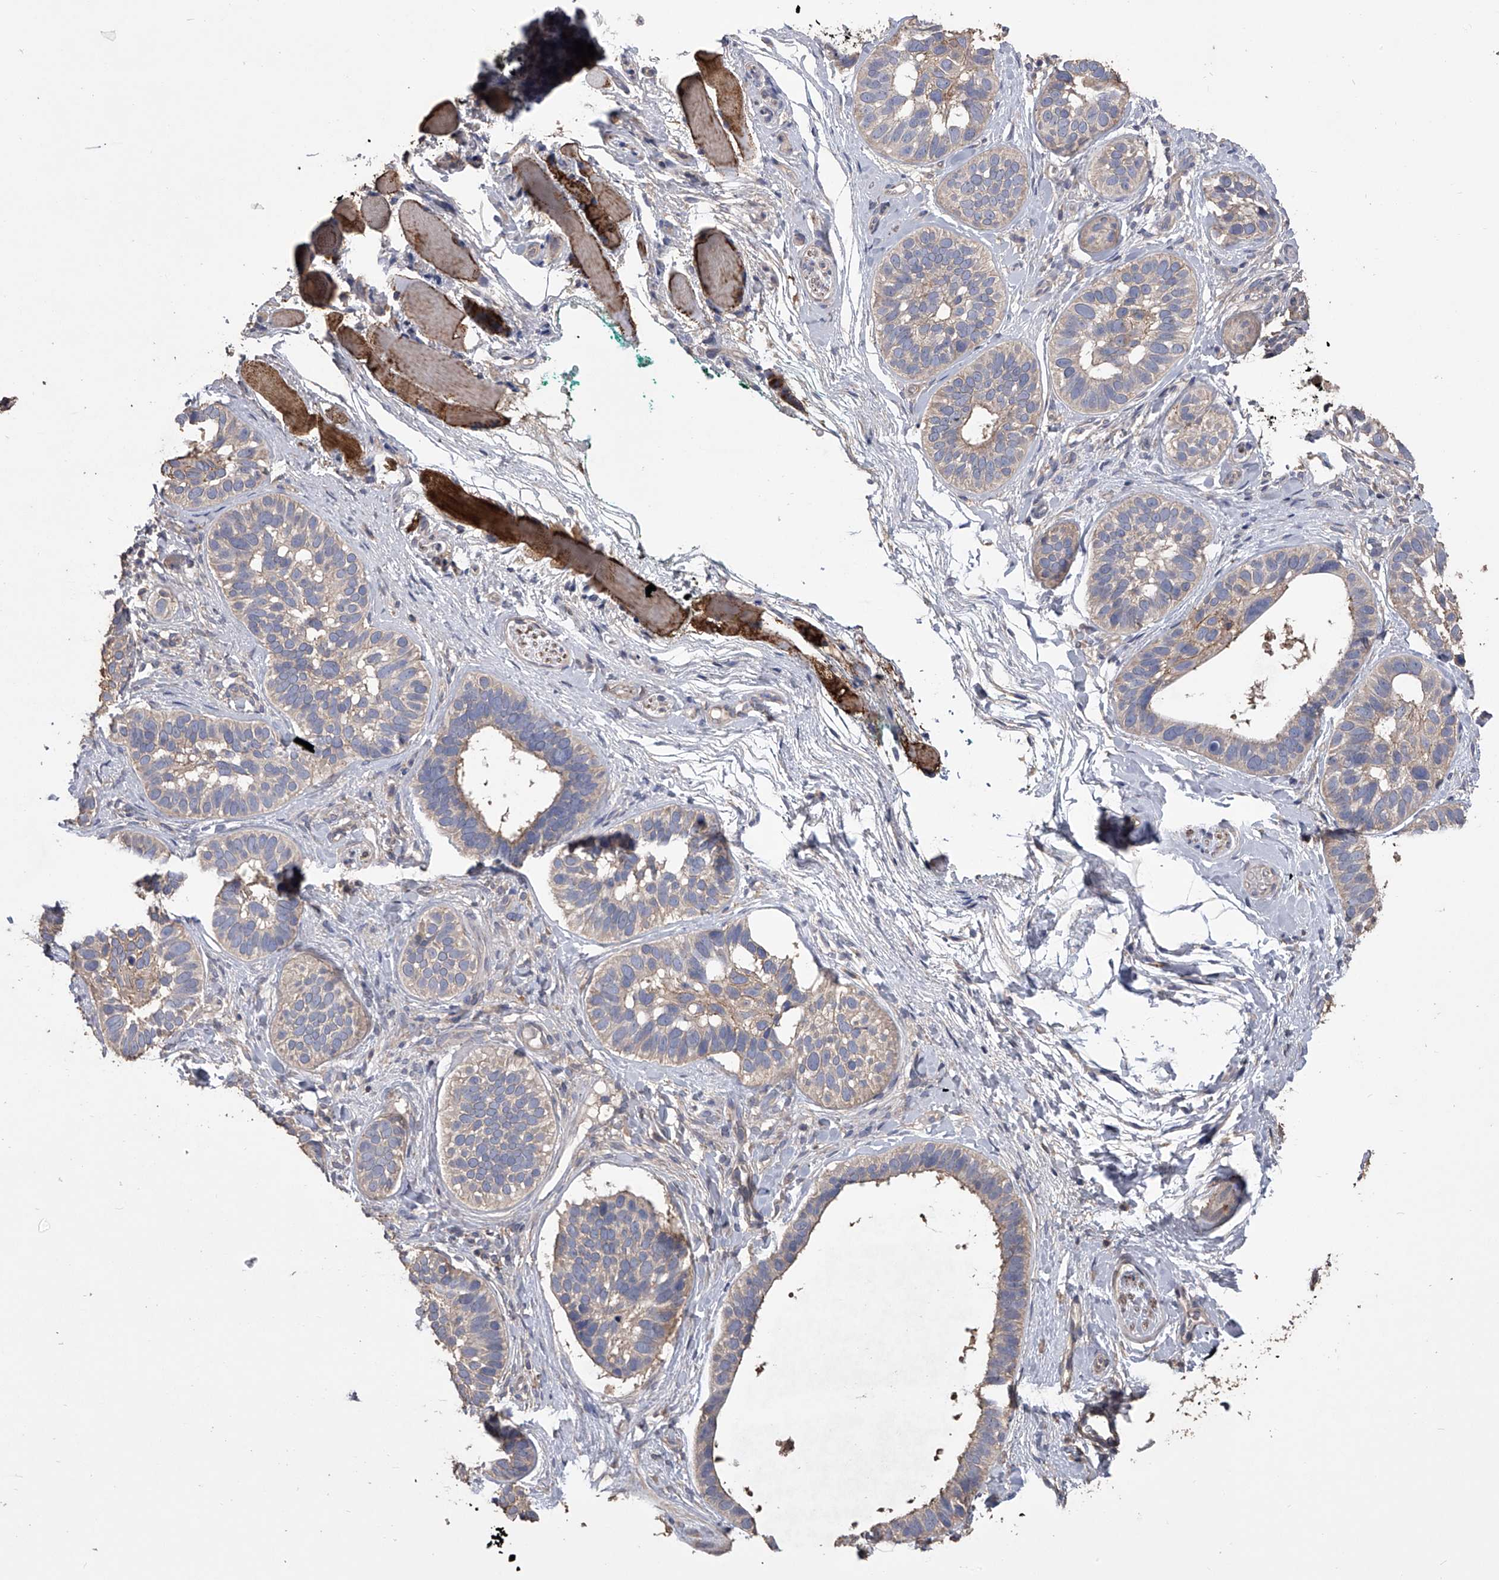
{"staining": {"intensity": "weak", "quantity": "<25%", "location": "cytoplasmic/membranous"}, "tissue": "skin cancer", "cell_type": "Tumor cells", "image_type": "cancer", "snomed": [{"axis": "morphology", "description": "Basal cell carcinoma"}, {"axis": "topography", "description": "Skin"}], "caption": "High magnification brightfield microscopy of basal cell carcinoma (skin) stained with DAB (brown) and counterstained with hematoxylin (blue): tumor cells show no significant expression.", "gene": "ZNF343", "patient": {"sex": "male", "age": 62}}